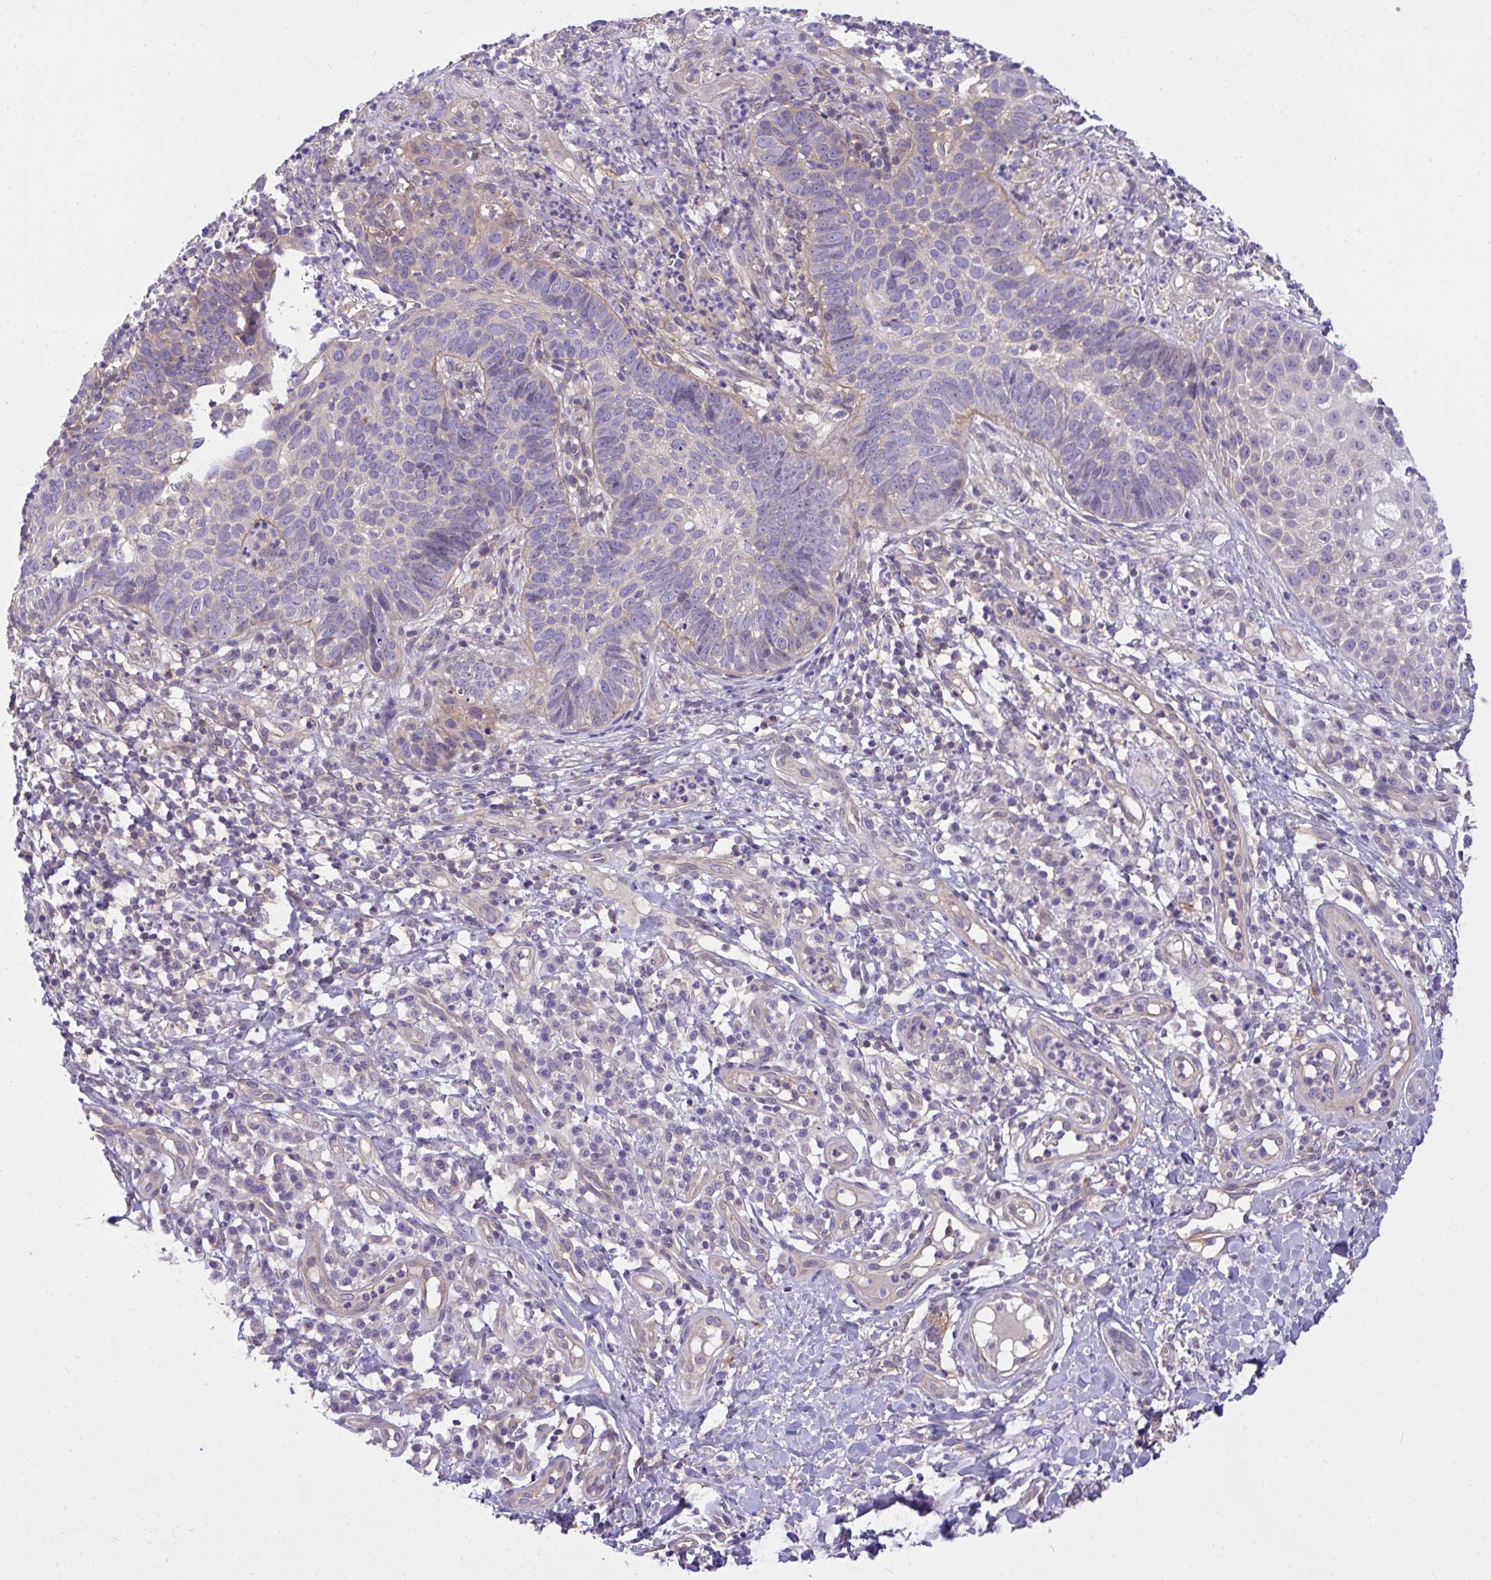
{"staining": {"intensity": "negative", "quantity": "none", "location": "none"}, "tissue": "skin cancer", "cell_type": "Tumor cells", "image_type": "cancer", "snomed": [{"axis": "morphology", "description": "Basal cell carcinoma"}, {"axis": "topography", "description": "Skin"}, {"axis": "topography", "description": "Skin of leg"}], "caption": "A high-resolution histopathology image shows immunohistochemistry (IHC) staining of basal cell carcinoma (skin), which shows no significant staining in tumor cells. (IHC, brightfield microscopy, high magnification).", "gene": "TLN2", "patient": {"sex": "female", "age": 87}}